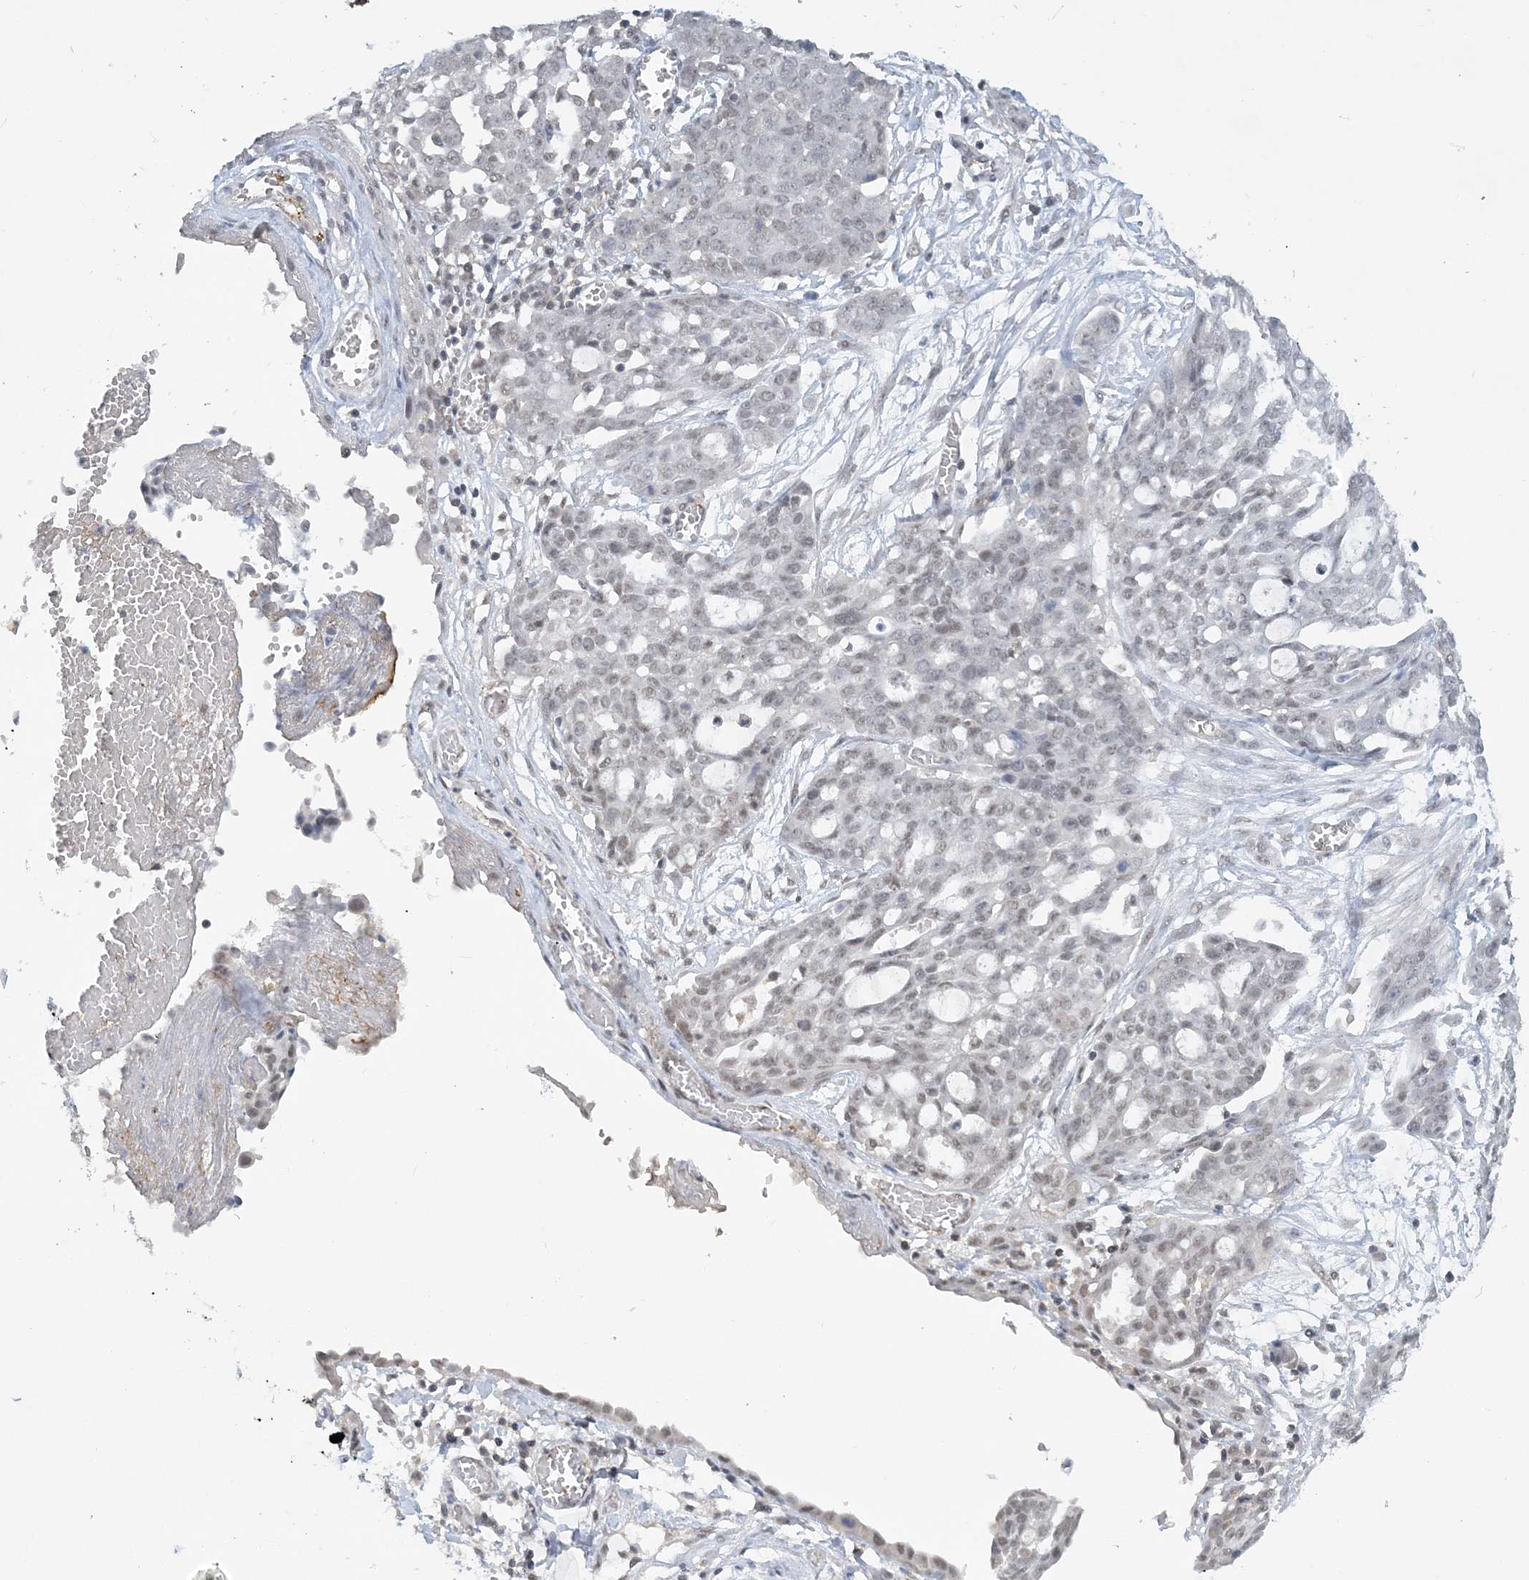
{"staining": {"intensity": "weak", "quantity": "<25%", "location": "nuclear"}, "tissue": "ovarian cancer", "cell_type": "Tumor cells", "image_type": "cancer", "snomed": [{"axis": "morphology", "description": "Cystadenocarcinoma, serous, NOS"}, {"axis": "topography", "description": "Soft tissue"}, {"axis": "topography", "description": "Ovary"}], "caption": "Immunohistochemistry (IHC) histopathology image of neoplastic tissue: serous cystadenocarcinoma (ovarian) stained with DAB (3,3'-diaminobenzidine) exhibits no significant protein expression in tumor cells.", "gene": "KMT2D", "patient": {"sex": "female", "age": 57}}